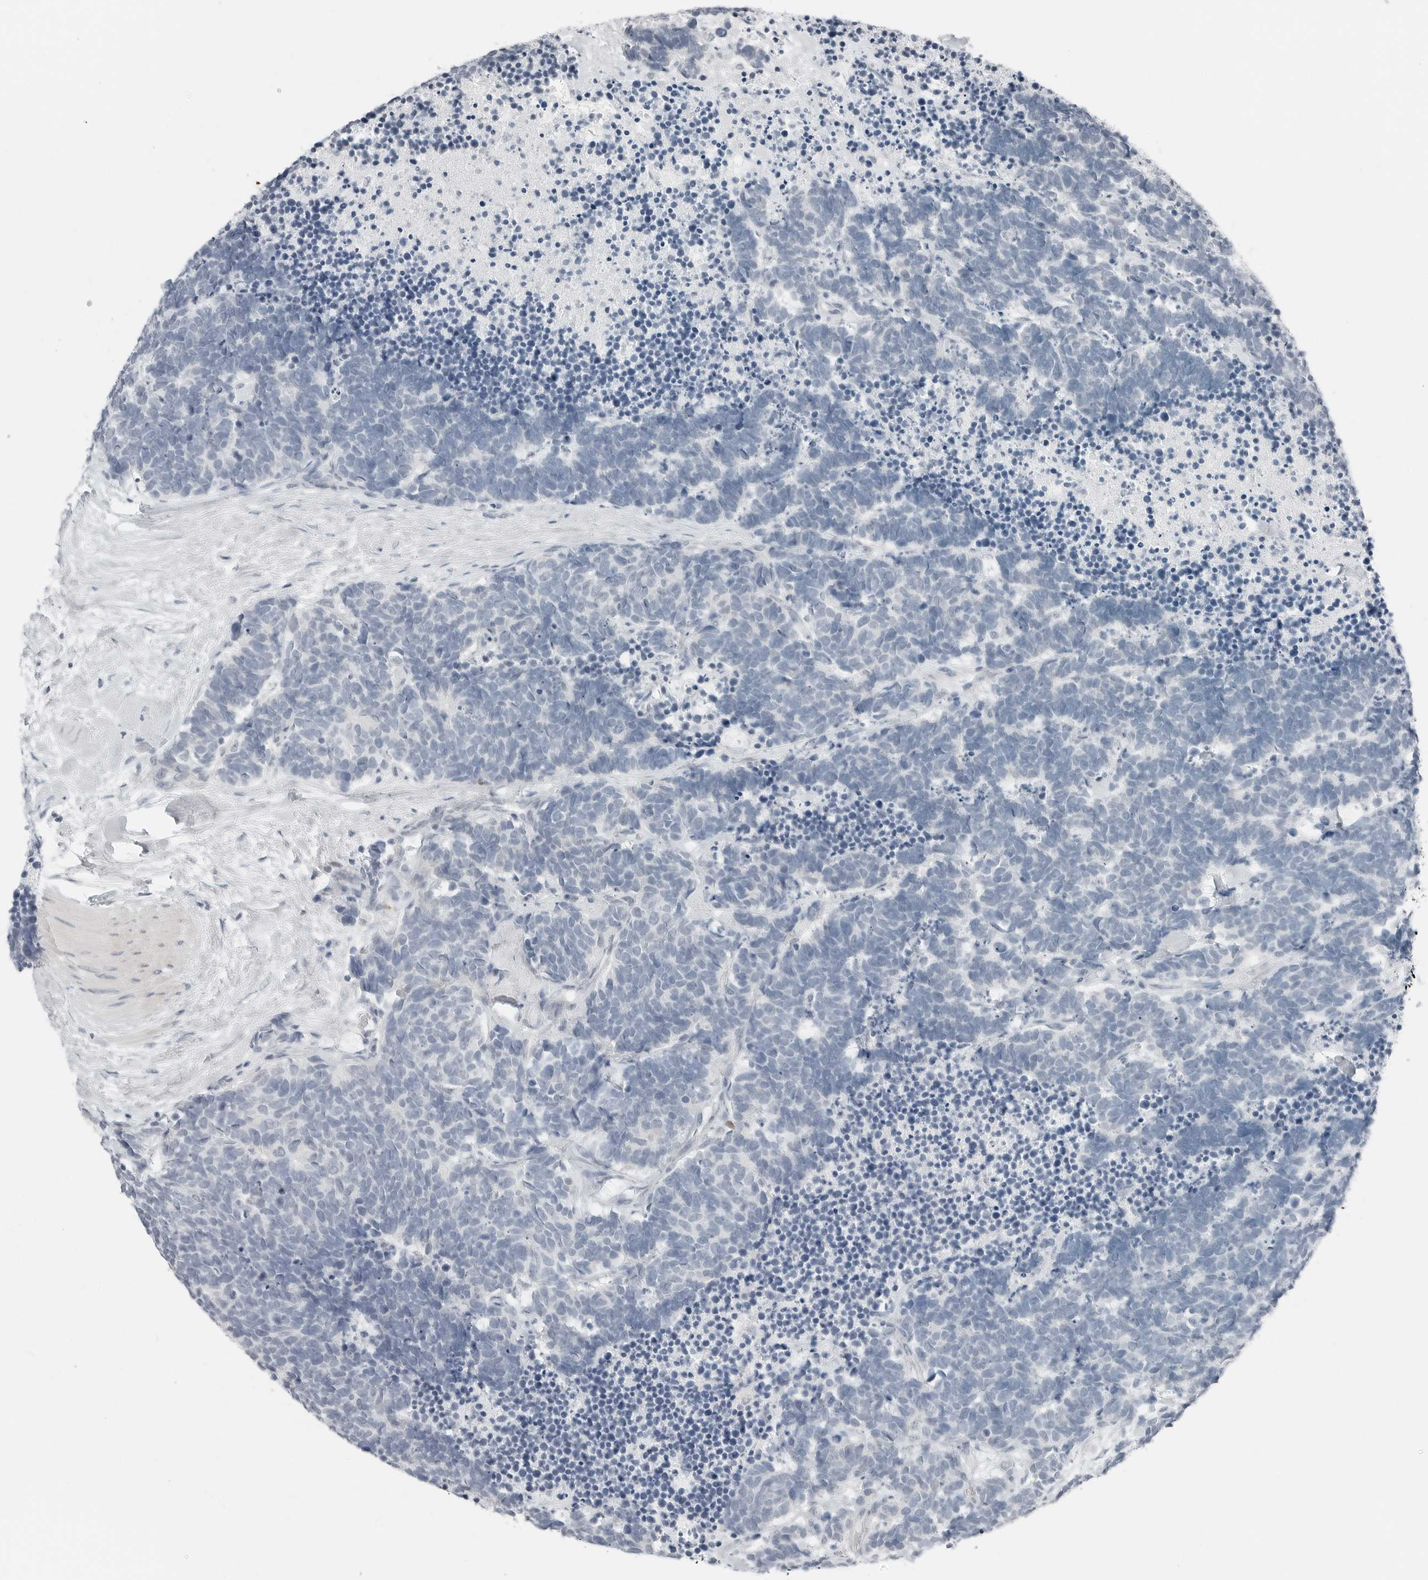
{"staining": {"intensity": "negative", "quantity": "none", "location": "none"}, "tissue": "carcinoid", "cell_type": "Tumor cells", "image_type": "cancer", "snomed": [{"axis": "morphology", "description": "Carcinoma, NOS"}, {"axis": "morphology", "description": "Carcinoid, malignant, NOS"}, {"axis": "topography", "description": "Urinary bladder"}], "caption": "Protein analysis of malignant carcinoid reveals no significant expression in tumor cells.", "gene": "XIRP1", "patient": {"sex": "male", "age": 57}}